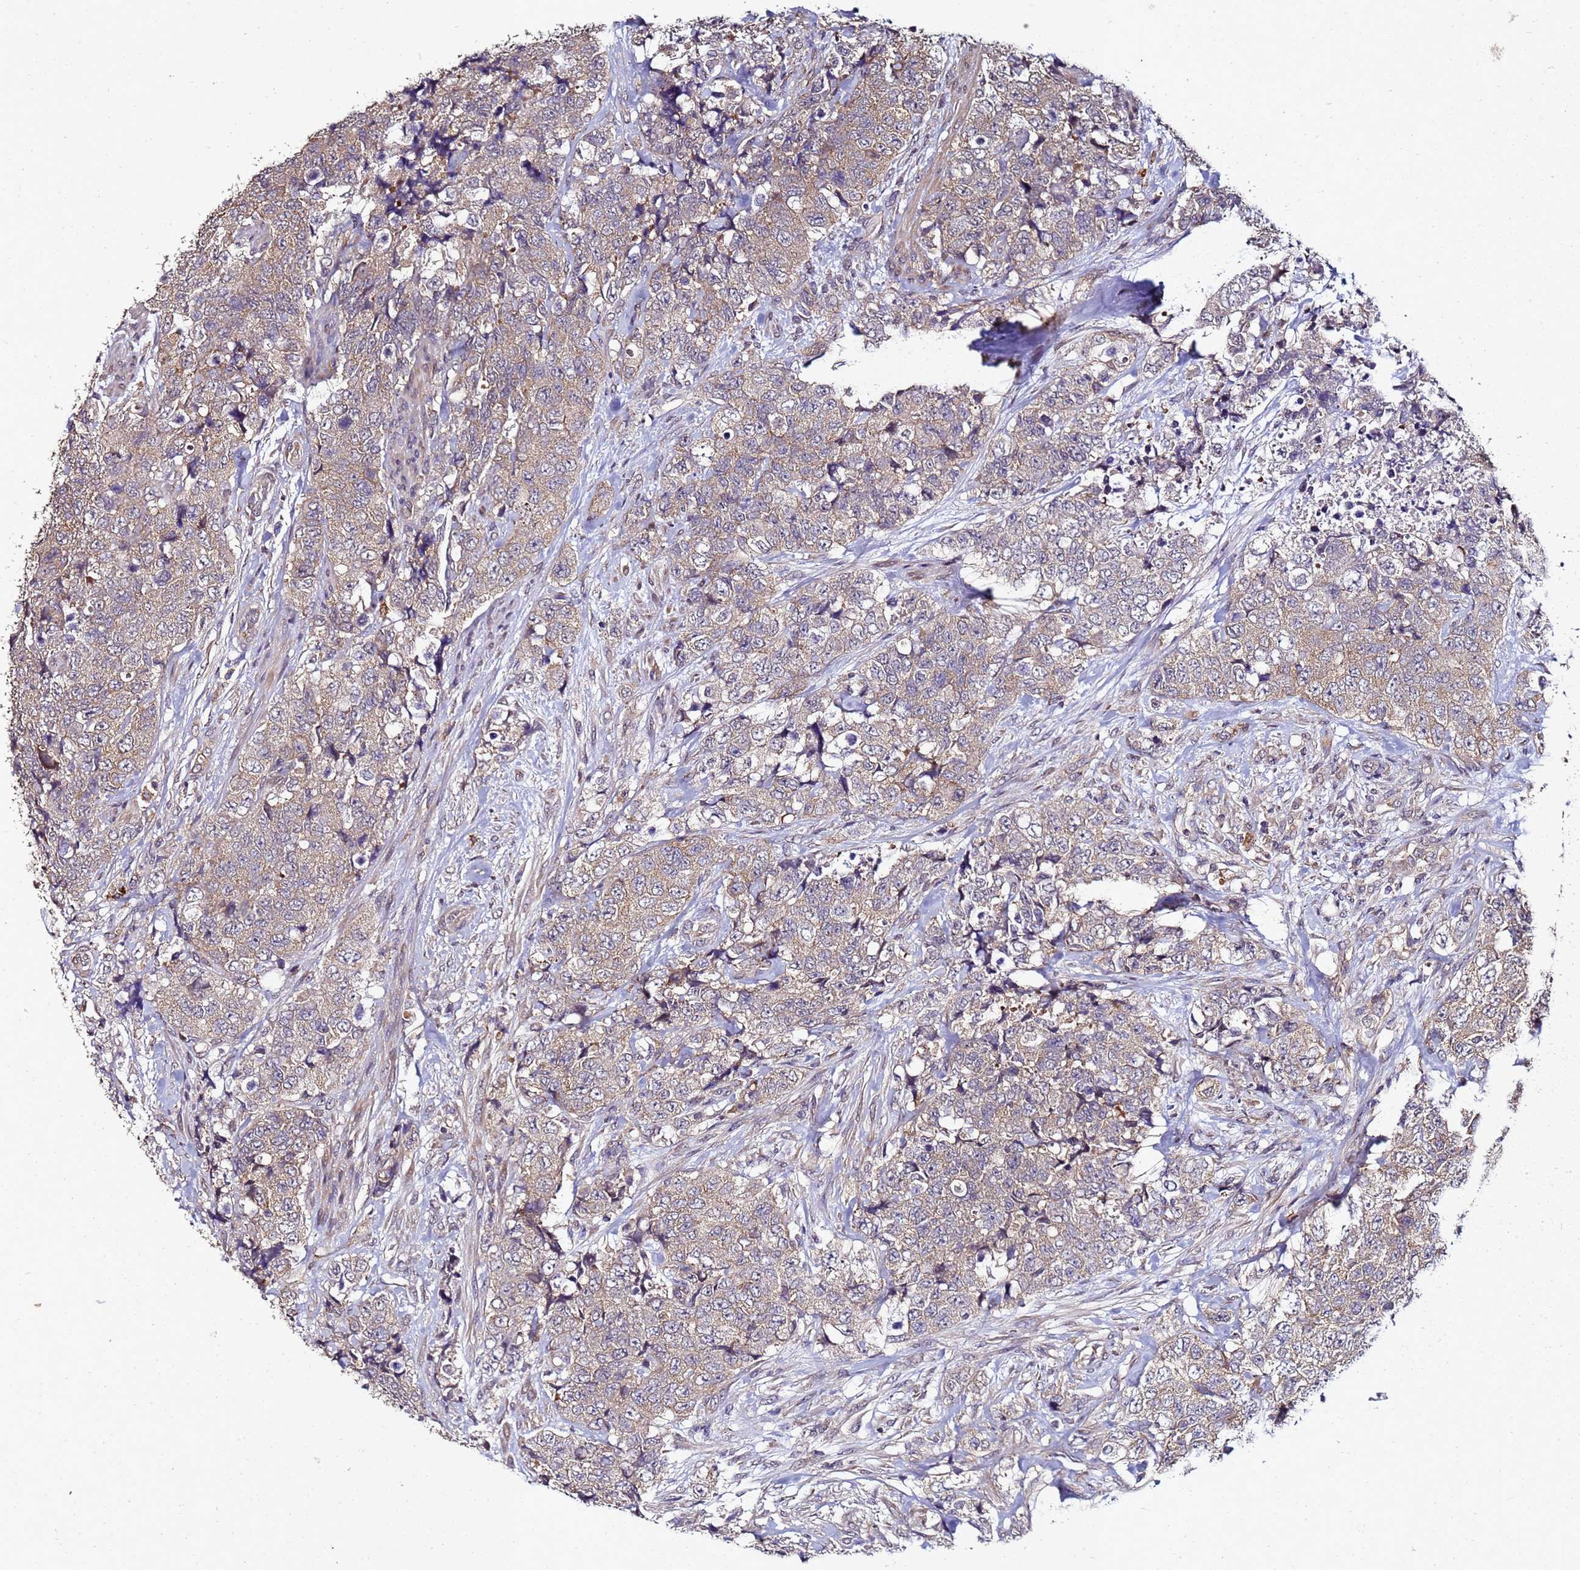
{"staining": {"intensity": "weak", "quantity": "25%-75%", "location": "cytoplasmic/membranous"}, "tissue": "urothelial cancer", "cell_type": "Tumor cells", "image_type": "cancer", "snomed": [{"axis": "morphology", "description": "Urothelial carcinoma, High grade"}, {"axis": "topography", "description": "Urinary bladder"}], "caption": "Immunohistochemical staining of human high-grade urothelial carcinoma demonstrates weak cytoplasmic/membranous protein staining in about 25%-75% of tumor cells.", "gene": "ANKRD17", "patient": {"sex": "female", "age": 78}}